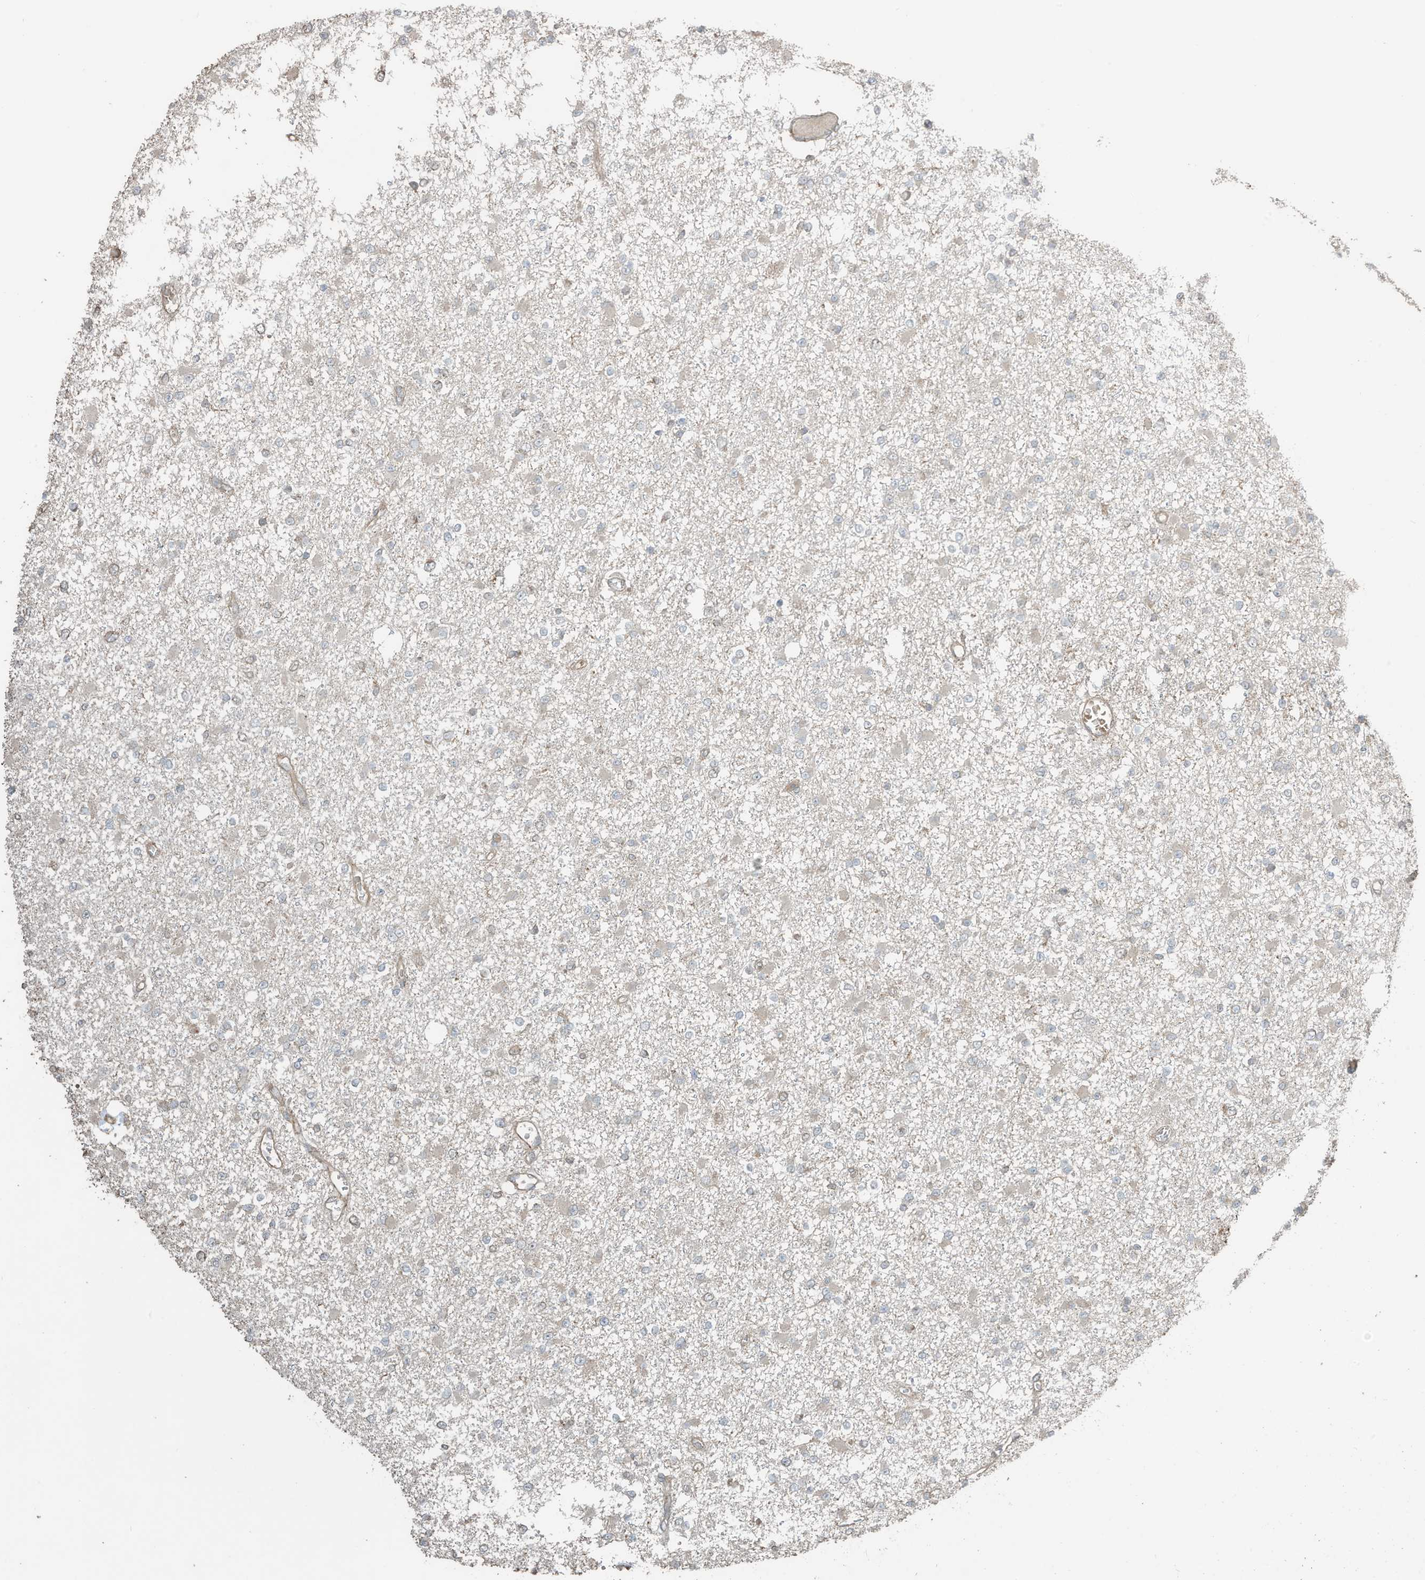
{"staining": {"intensity": "negative", "quantity": "none", "location": "none"}, "tissue": "glioma", "cell_type": "Tumor cells", "image_type": "cancer", "snomed": [{"axis": "morphology", "description": "Glioma, malignant, Low grade"}, {"axis": "topography", "description": "Brain"}], "caption": "Tumor cells show no significant positivity in malignant glioma (low-grade). The staining was performed using DAB to visualize the protein expression in brown, while the nuclei were stained in blue with hematoxylin (Magnification: 20x).", "gene": "ZNF653", "patient": {"sex": "female", "age": 22}}